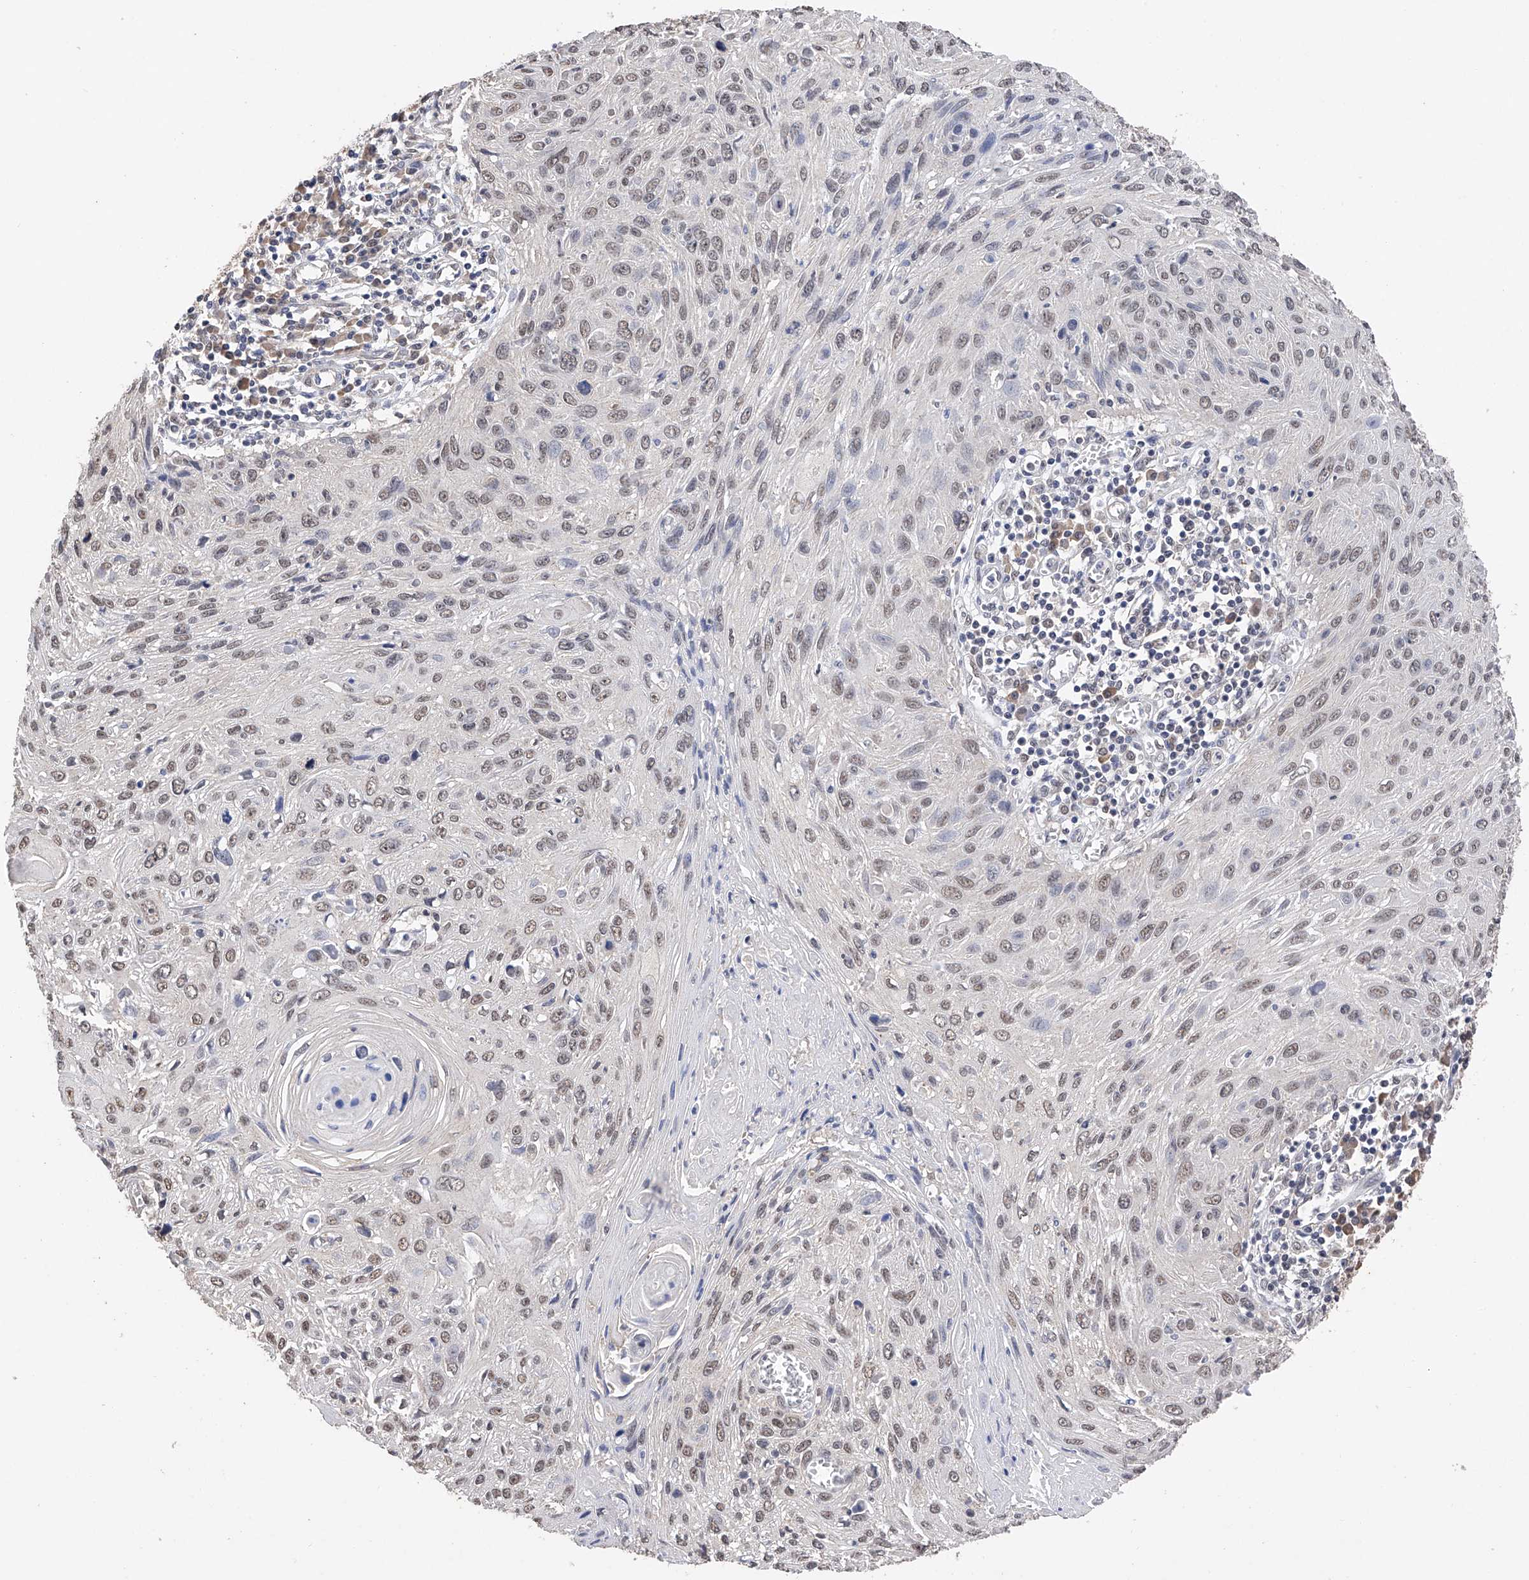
{"staining": {"intensity": "weak", "quantity": ">75%", "location": "nuclear"}, "tissue": "cervical cancer", "cell_type": "Tumor cells", "image_type": "cancer", "snomed": [{"axis": "morphology", "description": "Squamous cell carcinoma, NOS"}, {"axis": "topography", "description": "Cervix"}], "caption": "This photomicrograph exhibits cervical cancer stained with immunohistochemistry to label a protein in brown. The nuclear of tumor cells show weak positivity for the protein. Nuclei are counter-stained blue.", "gene": "DMAP1", "patient": {"sex": "female", "age": 51}}